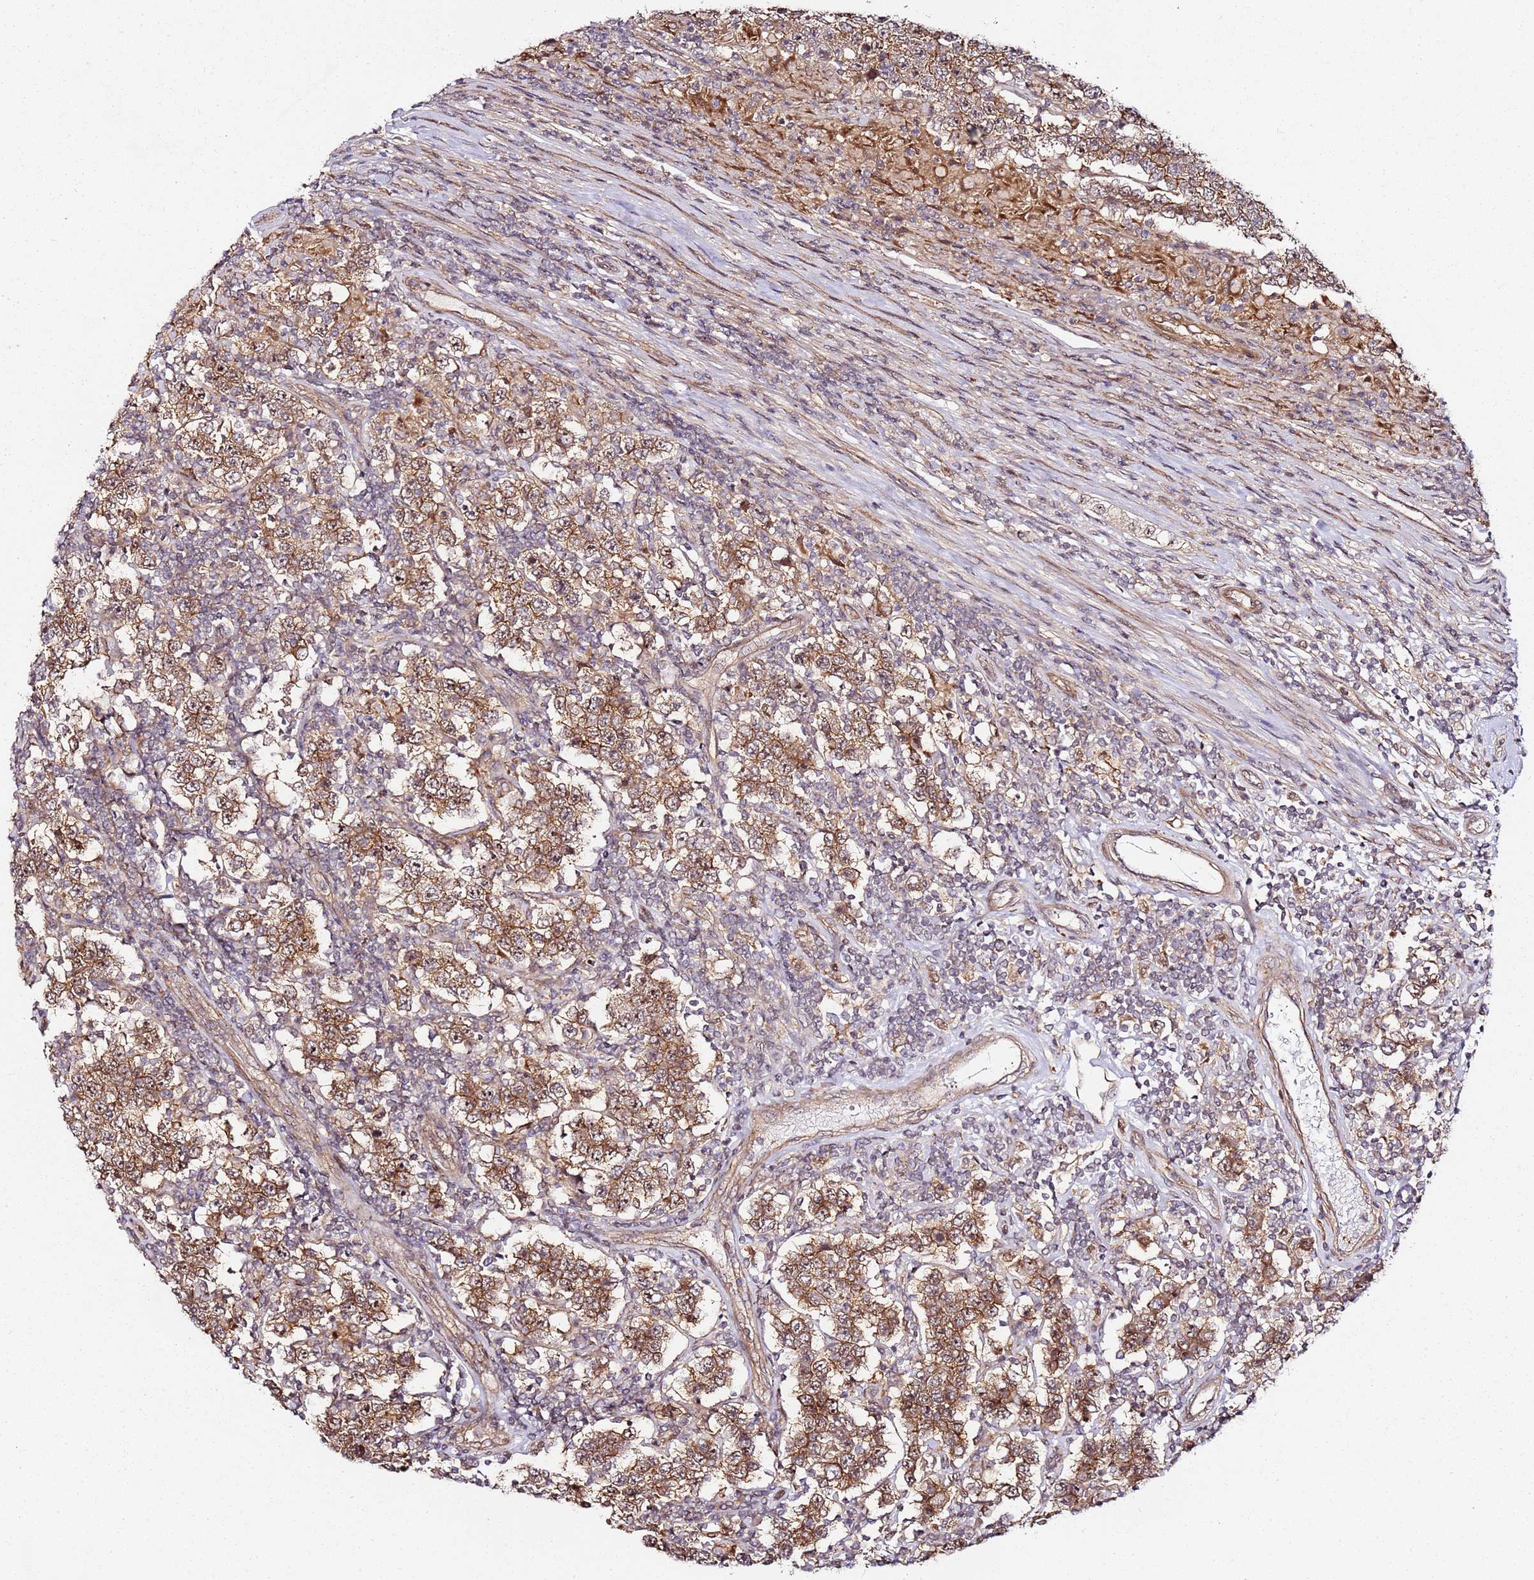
{"staining": {"intensity": "moderate", "quantity": ">75%", "location": "cytoplasmic/membranous"}, "tissue": "testis cancer", "cell_type": "Tumor cells", "image_type": "cancer", "snomed": [{"axis": "morphology", "description": "Normal tissue, NOS"}, {"axis": "morphology", "description": "Urothelial carcinoma, High grade"}, {"axis": "morphology", "description": "Seminoma, NOS"}, {"axis": "morphology", "description": "Carcinoma, Embryonal, NOS"}, {"axis": "topography", "description": "Urinary bladder"}, {"axis": "topography", "description": "Testis"}], "caption": "A brown stain shows moderate cytoplasmic/membranous expression of a protein in testis cancer (high-grade urothelial carcinoma) tumor cells.", "gene": "CCNYL1", "patient": {"sex": "male", "age": 41}}